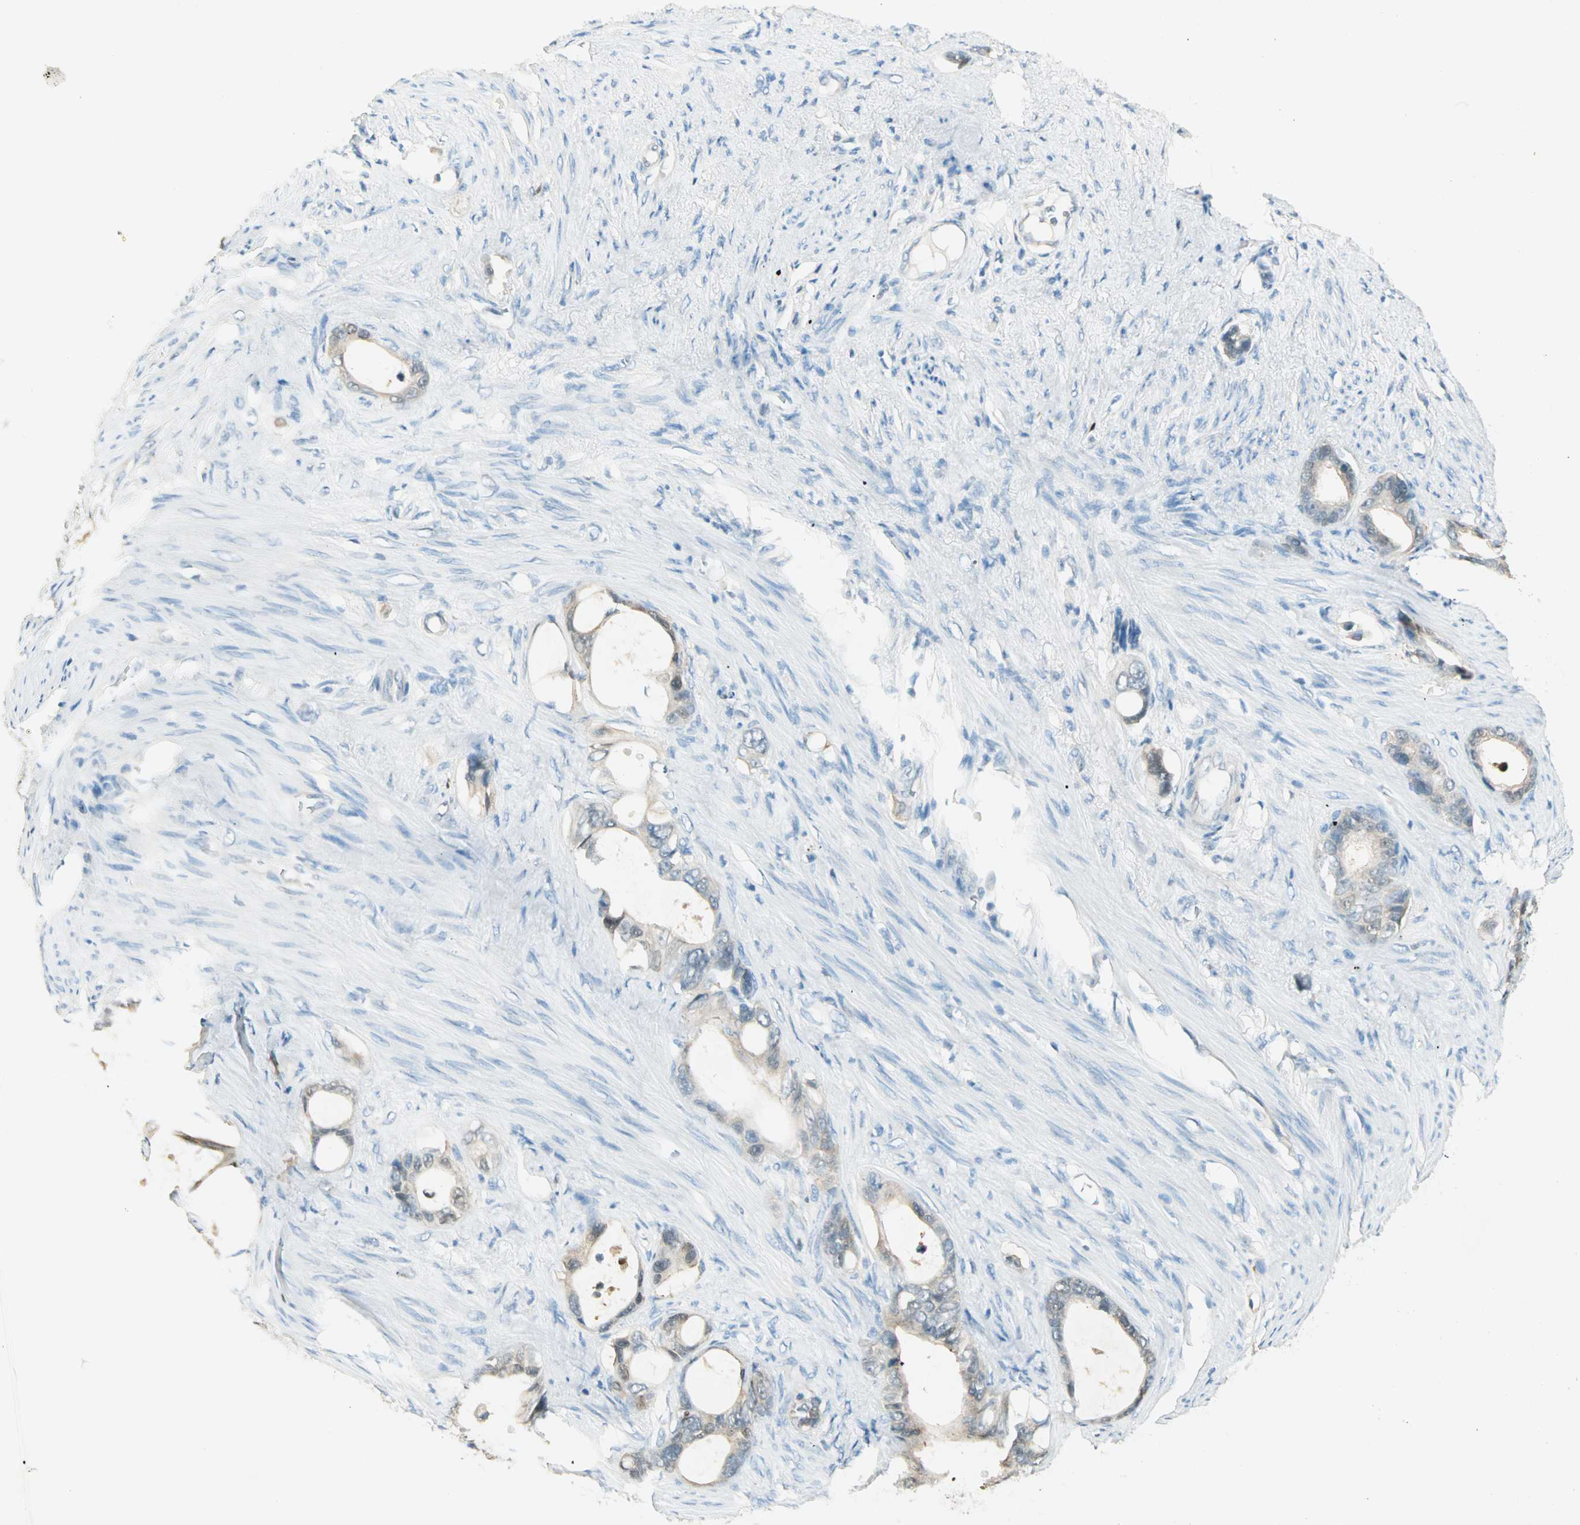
{"staining": {"intensity": "weak", "quantity": "25%-75%", "location": "cytoplasmic/membranous,nuclear"}, "tissue": "stomach cancer", "cell_type": "Tumor cells", "image_type": "cancer", "snomed": [{"axis": "morphology", "description": "Adenocarcinoma, NOS"}, {"axis": "topography", "description": "Stomach"}], "caption": "Immunohistochemistry (DAB (3,3'-diaminobenzidine)) staining of human stomach adenocarcinoma demonstrates weak cytoplasmic/membranous and nuclear protein positivity in approximately 25%-75% of tumor cells. Nuclei are stained in blue.", "gene": "S100A1", "patient": {"sex": "female", "age": 75}}